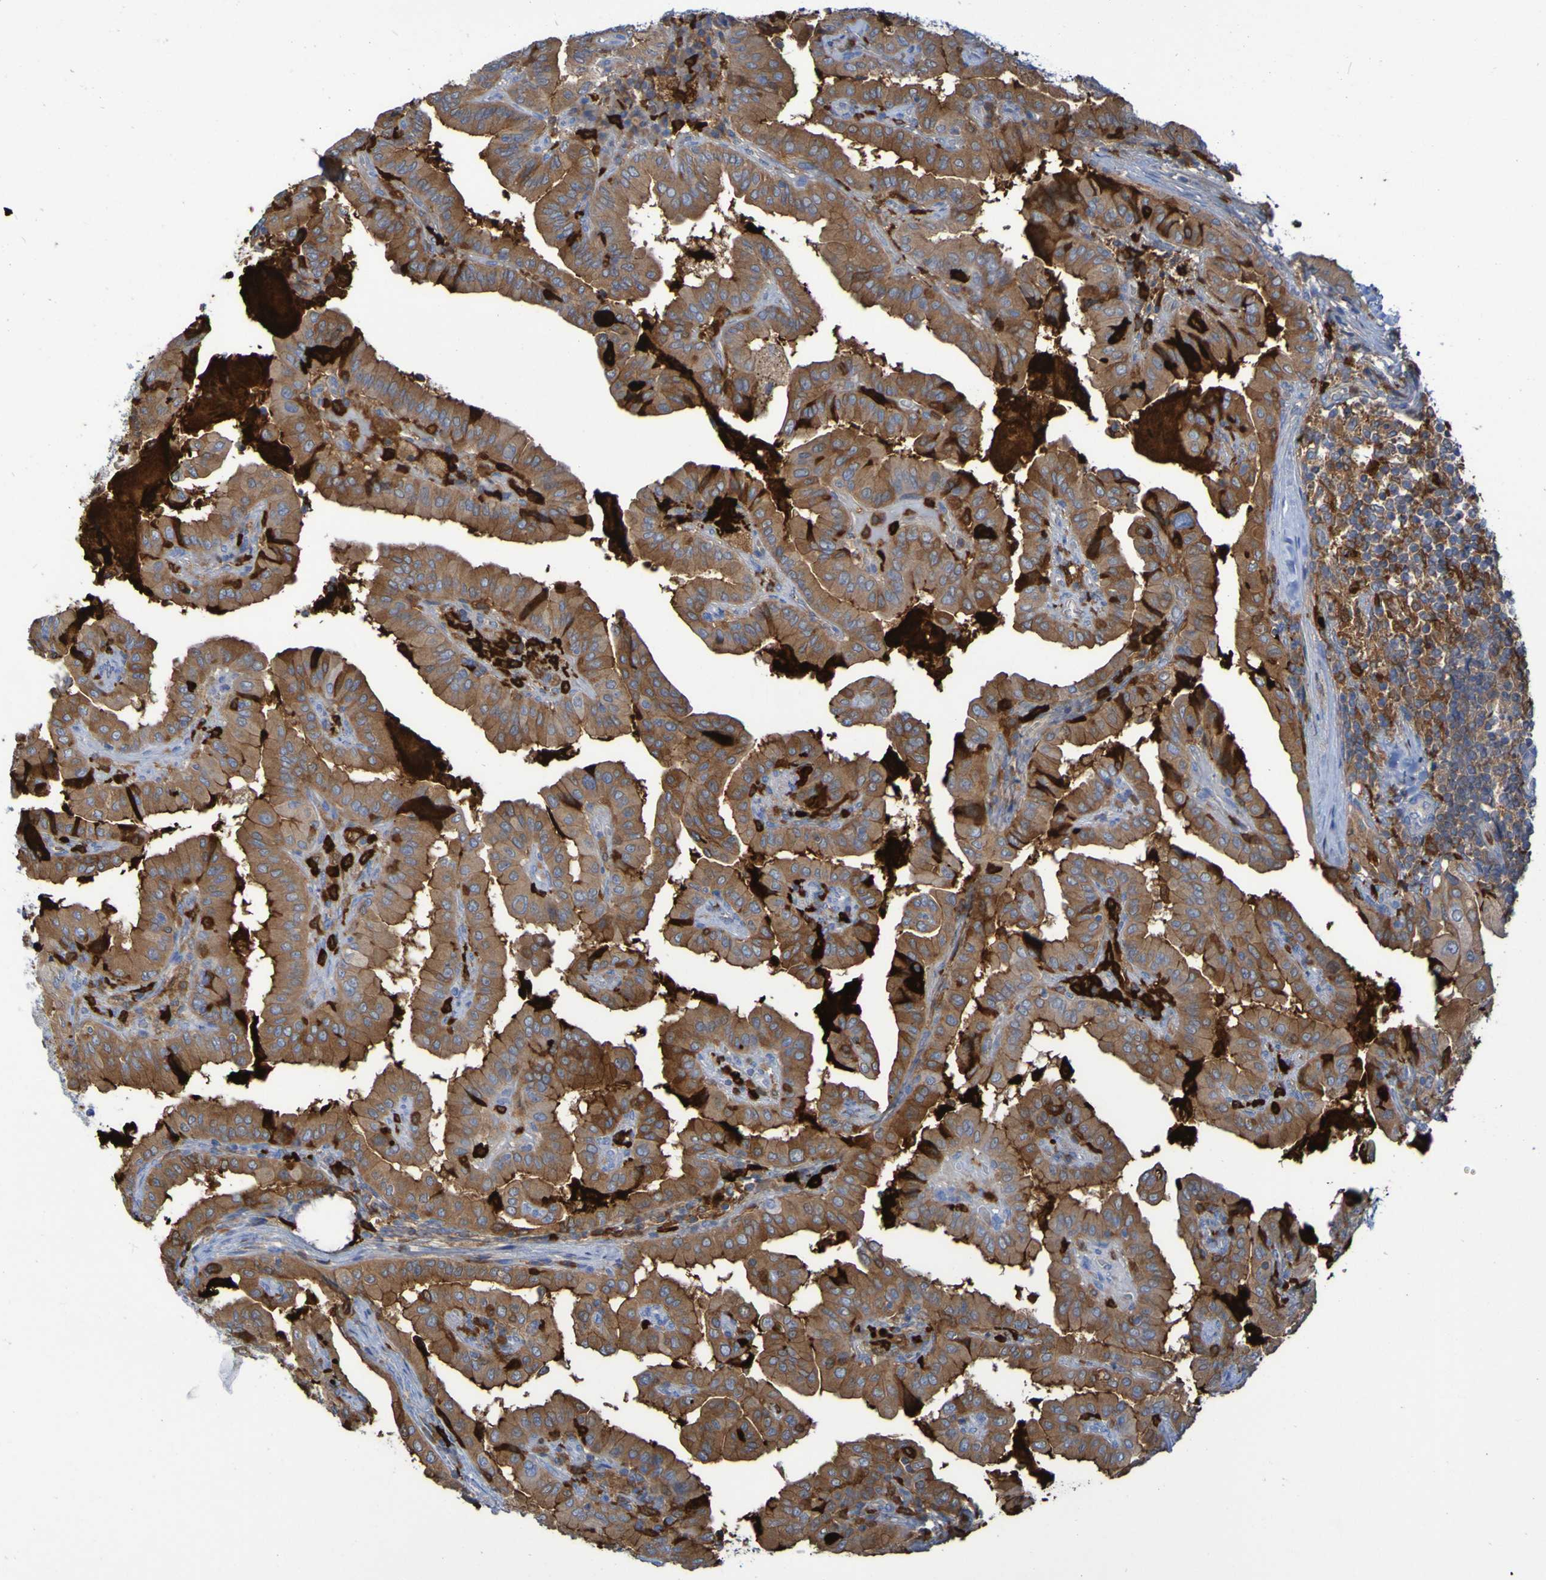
{"staining": {"intensity": "moderate", "quantity": ">75%", "location": "cytoplasmic/membranous"}, "tissue": "thyroid cancer", "cell_type": "Tumor cells", "image_type": "cancer", "snomed": [{"axis": "morphology", "description": "Papillary adenocarcinoma, NOS"}, {"axis": "topography", "description": "Thyroid gland"}], "caption": "Immunohistochemical staining of human thyroid cancer shows medium levels of moderate cytoplasmic/membranous protein staining in about >75% of tumor cells. (Stains: DAB (3,3'-diaminobenzidine) in brown, nuclei in blue, Microscopy: brightfield microscopy at high magnification).", "gene": "MPPE1", "patient": {"sex": "male", "age": 33}}